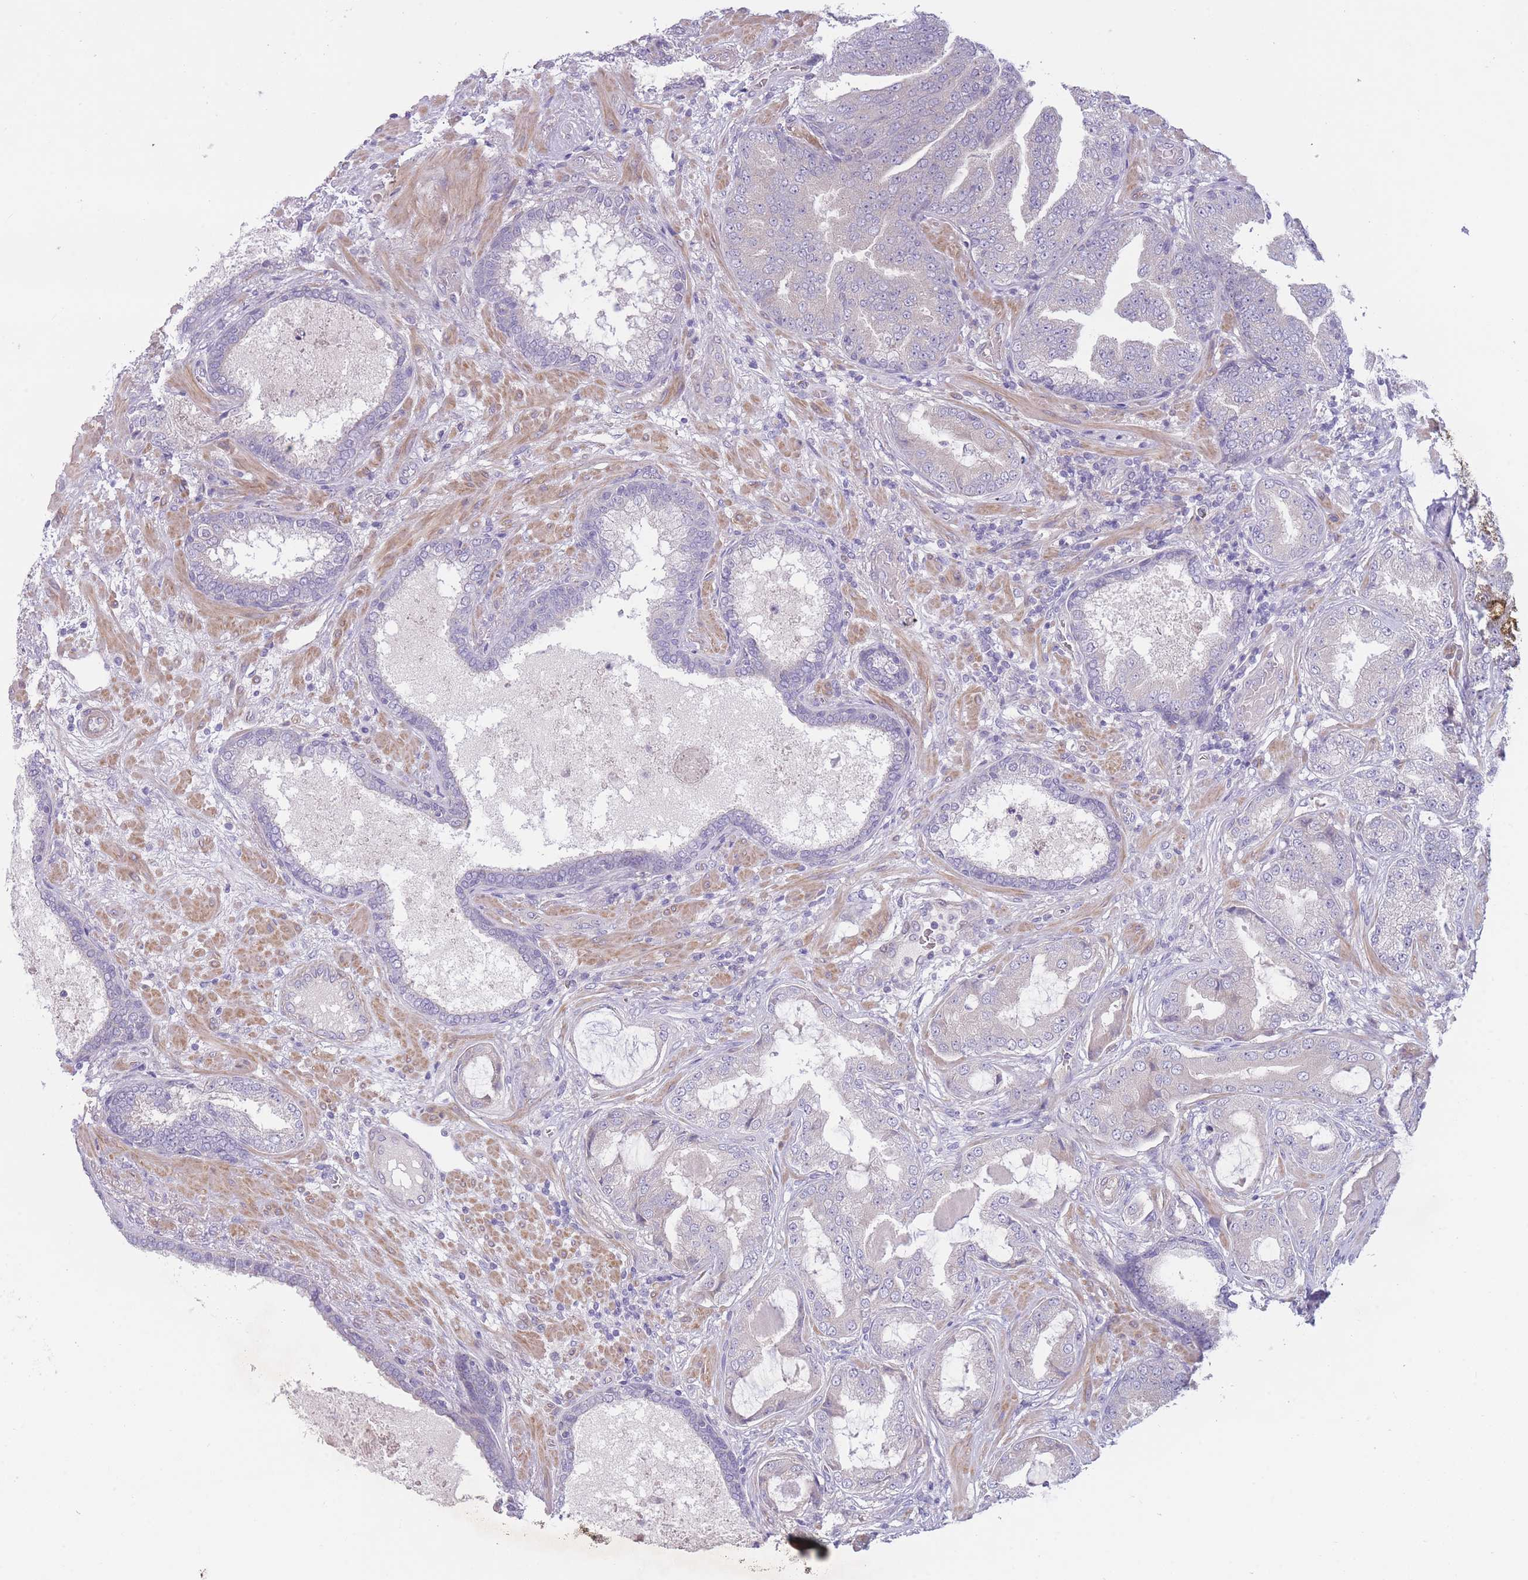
{"staining": {"intensity": "negative", "quantity": "none", "location": "none"}, "tissue": "prostate cancer", "cell_type": "Tumor cells", "image_type": "cancer", "snomed": [{"axis": "morphology", "description": "Adenocarcinoma, High grade"}, {"axis": "topography", "description": "Prostate"}], "caption": "High power microscopy image of an immunohistochemistry (IHC) image of adenocarcinoma (high-grade) (prostate), revealing no significant positivity in tumor cells.", "gene": "PNPLA5", "patient": {"sex": "male", "age": 68}}